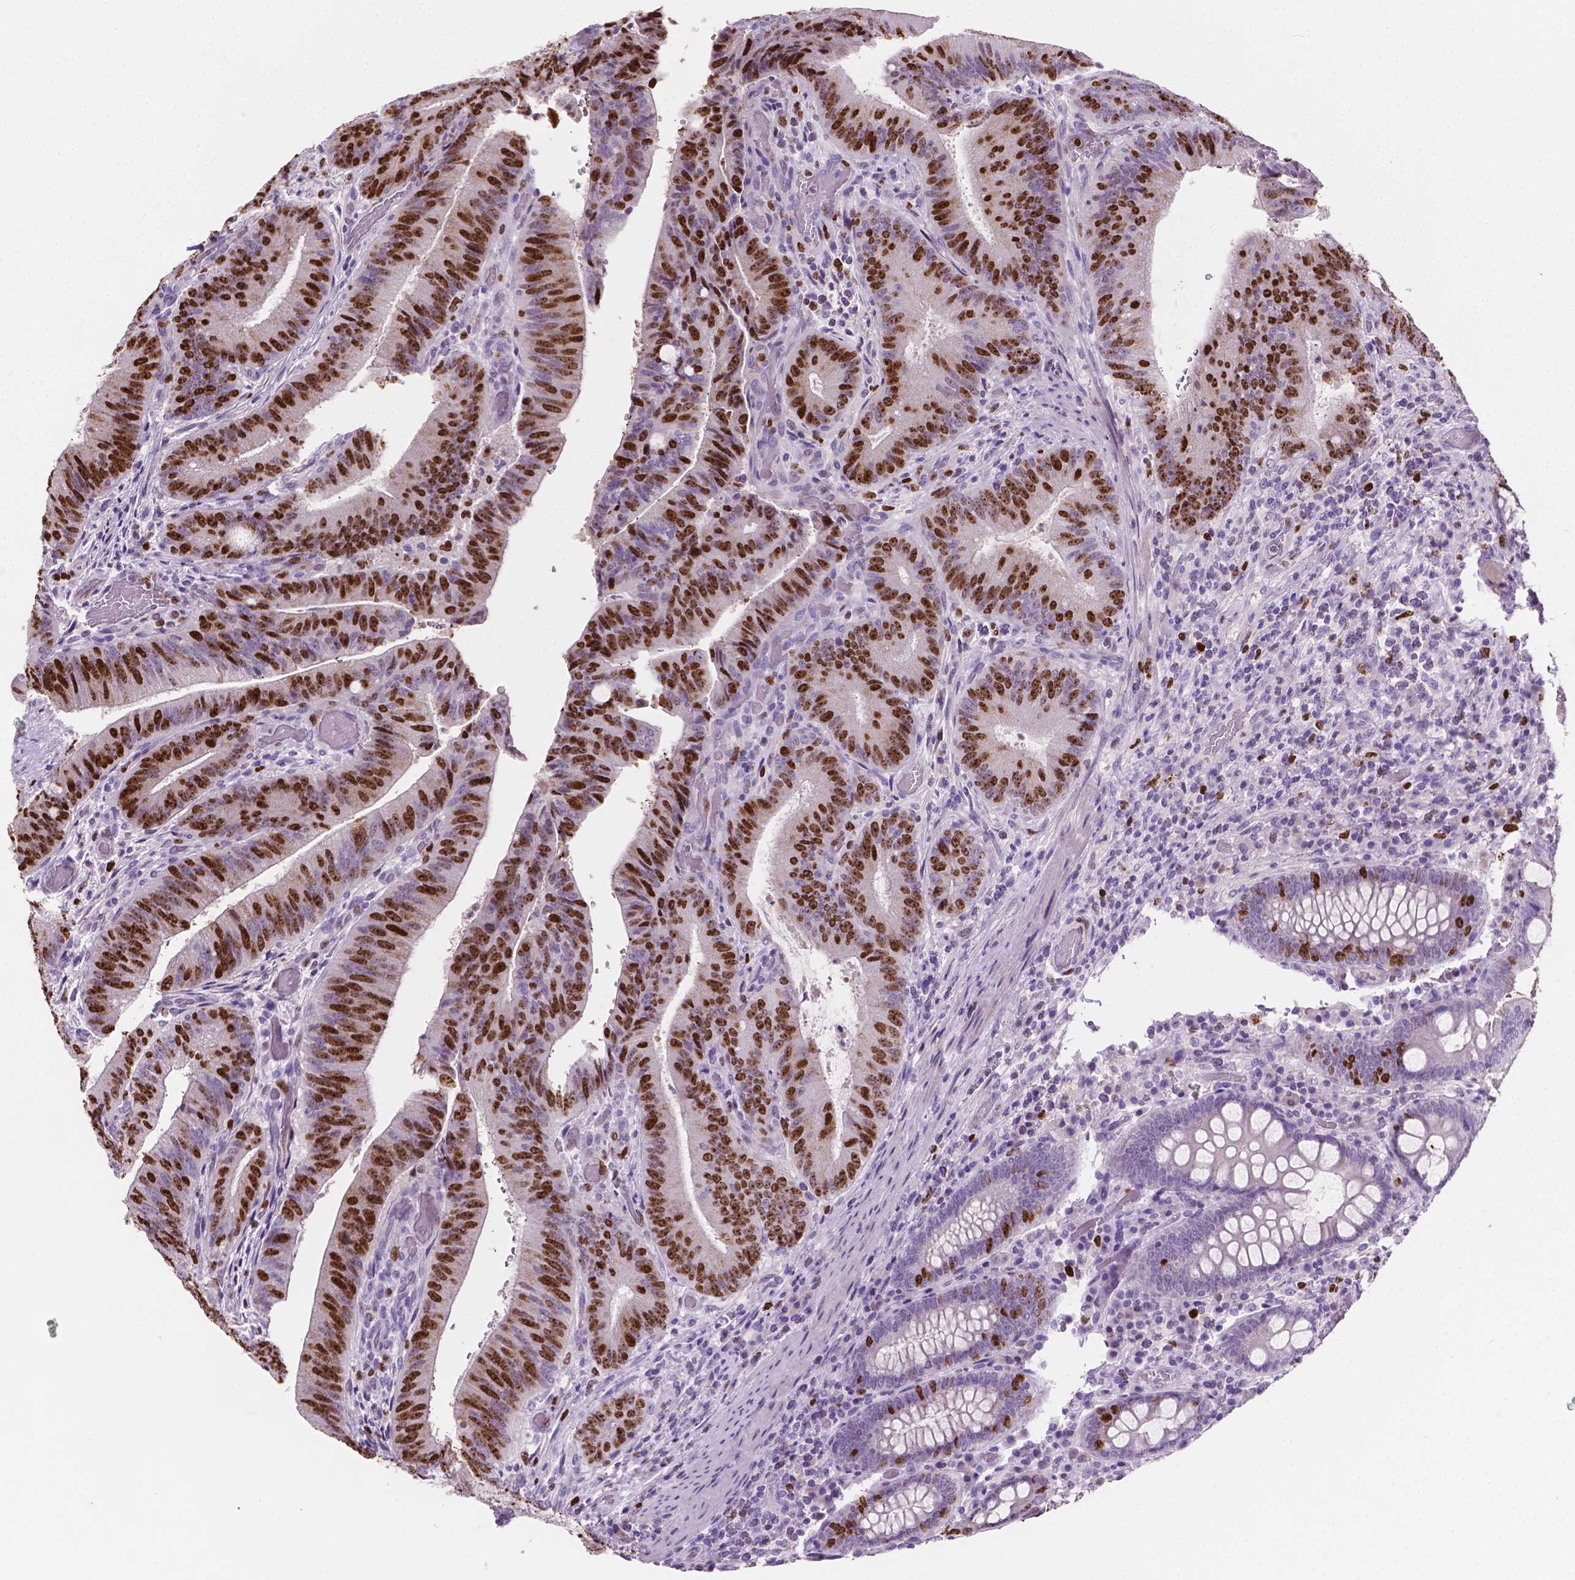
{"staining": {"intensity": "strong", "quantity": "25%-75%", "location": "nuclear"}, "tissue": "colorectal cancer", "cell_type": "Tumor cells", "image_type": "cancer", "snomed": [{"axis": "morphology", "description": "Adenocarcinoma, NOS"}, {"axis": "topography", "description": "Colon"}], "caption": "Strong nuclear expression for a protein is present in approximately 25%-75% of tumor cells of colorectal cancer using immunohistochemistry (IHC).", "gene": "SIAH2", "patient": {"sex": "female", "age": 43}}